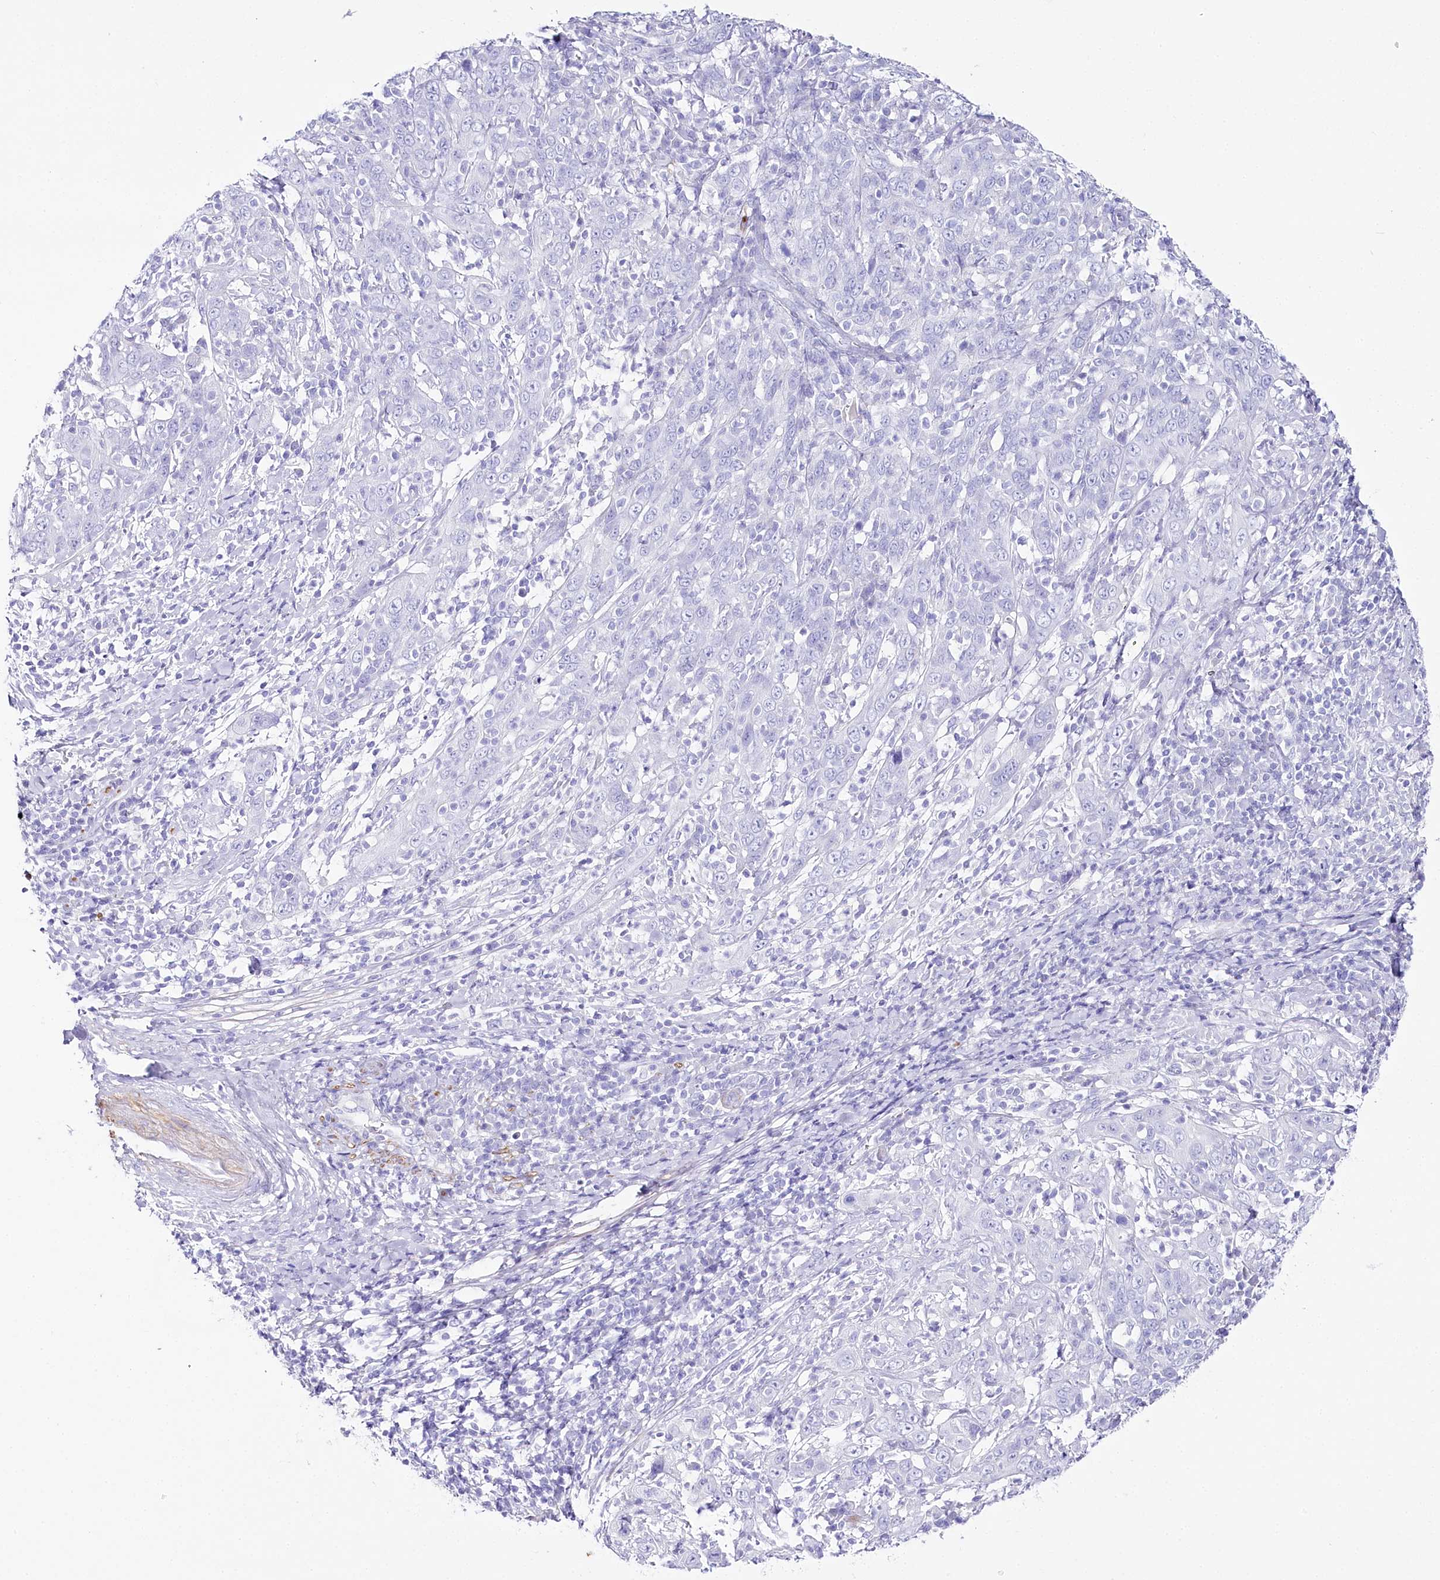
{"staining": {"intensity": "negative", "quantity": "none", "location": "none"}, "tissue": "cervical cancer", "cell_type": "Tumor cells", "image_type": "cancer", "snomed": [{"axis": "morphology", "description": "Squamous cell carcinoma, NOS"}, {"axis": "topography", "description": "Cervix"}], "caption": "This photomicrograph is of cervical cancer stained with IHC to label a protein in brown with the nuclei are counter-stained blue. There is no positivity in tumor cells. (Brightfield microscopy of DAB (3,3'-diaminobenzidine) immunohistochemistry at high magnification).", "gene": "CSN3", "patient": {"sex": "female", "age": 46}}